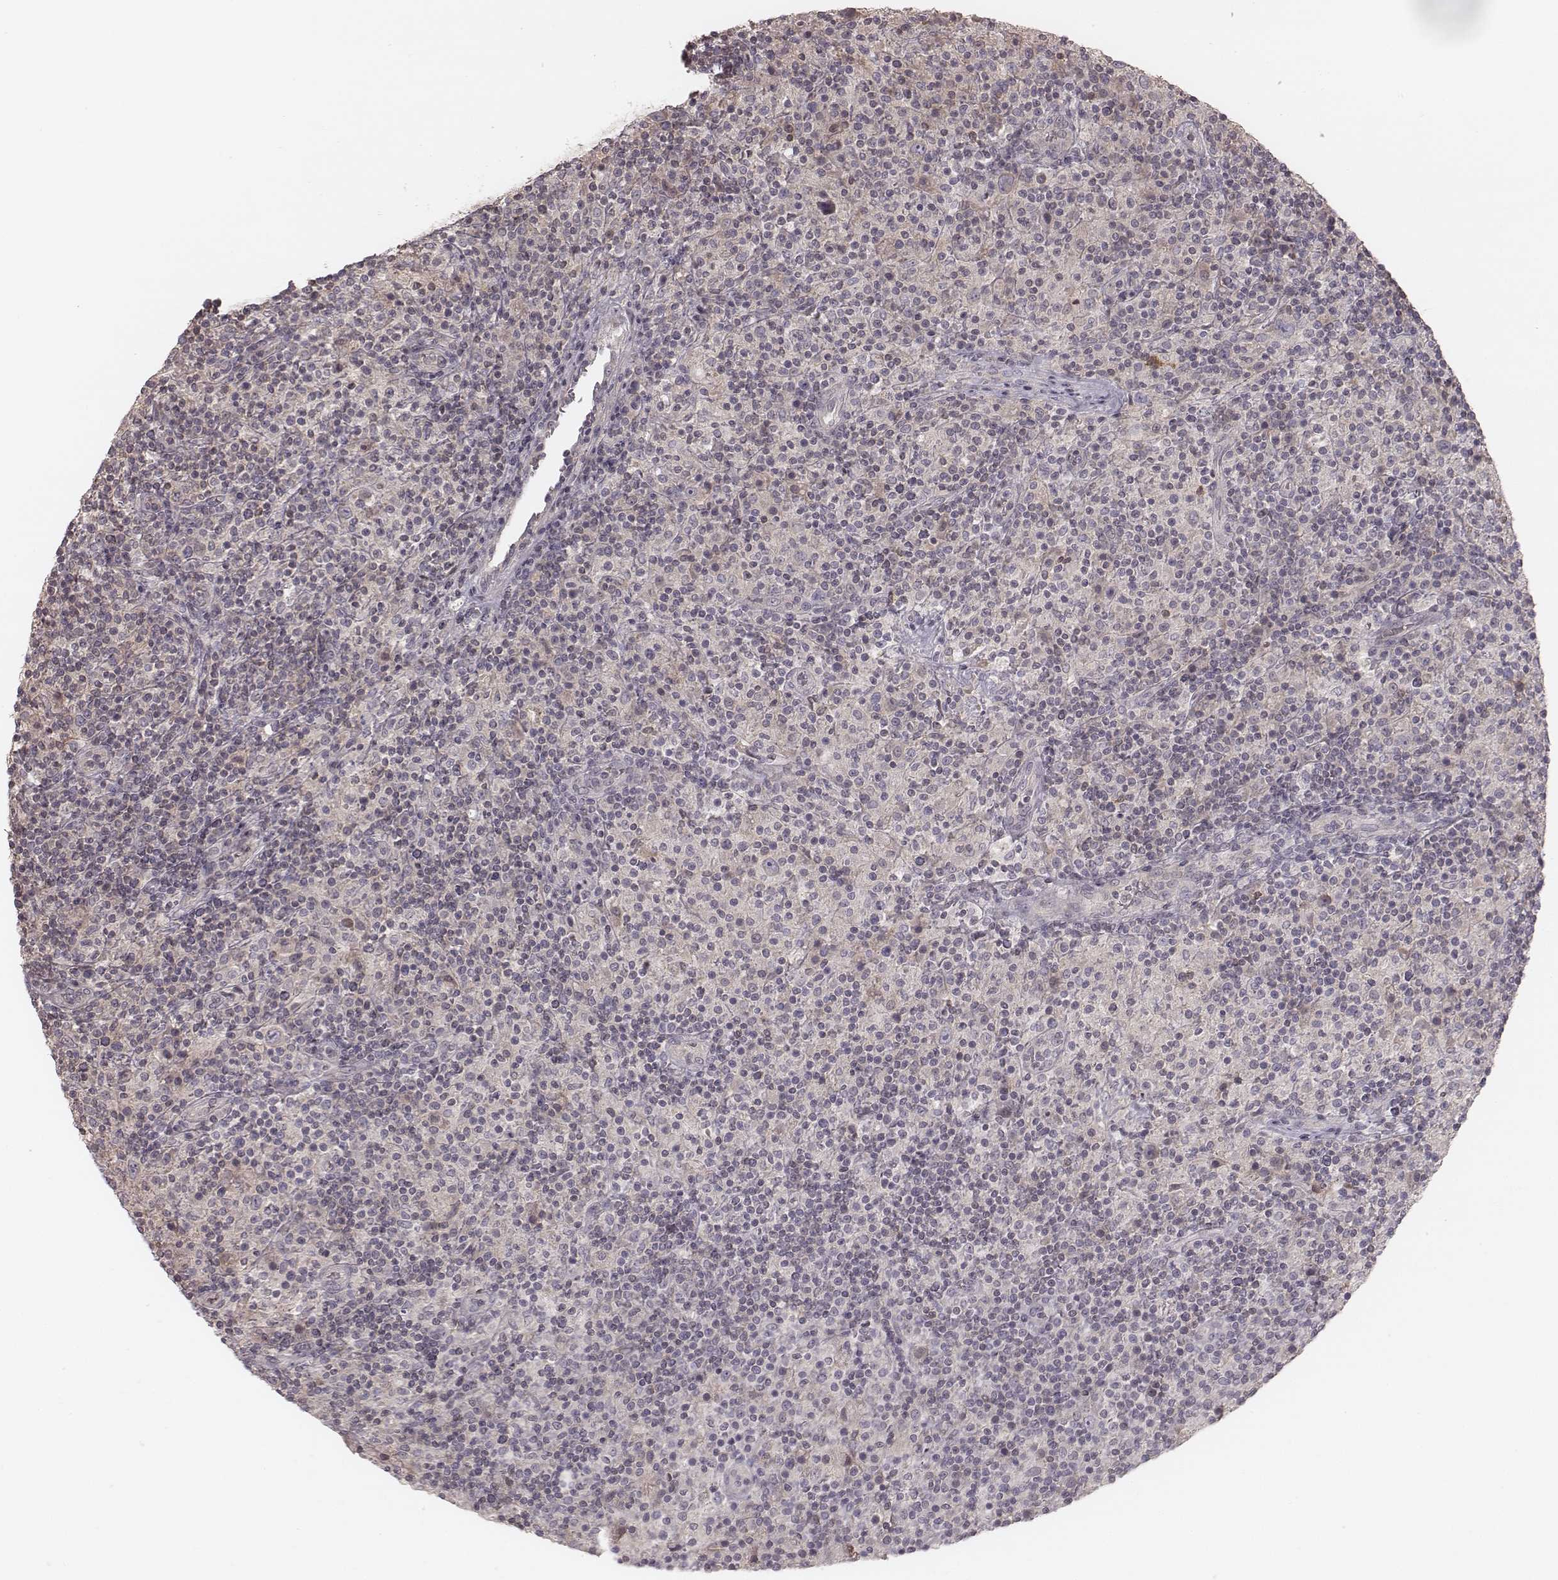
{"staining": {"intensity": "negative", "quantity": "none", "location": "none"}, "tissue": "lymphoma", "cell_type": "Tumor cells", "image_type": "cancer", "snomed": [{"axis": "morphology", "description": "Hodgkin's disease, NOS"}, {"axis": "topography", "description": "Lymph node"}], "caption": "IHC image of neoplastic tissue: lymphoma stained with DAB (3,3'-diaminobenzidine) displays no significant protein staining in tumor cells.", "gene": "TDRD5", "patient": {"sex": "male", "age": 70}}